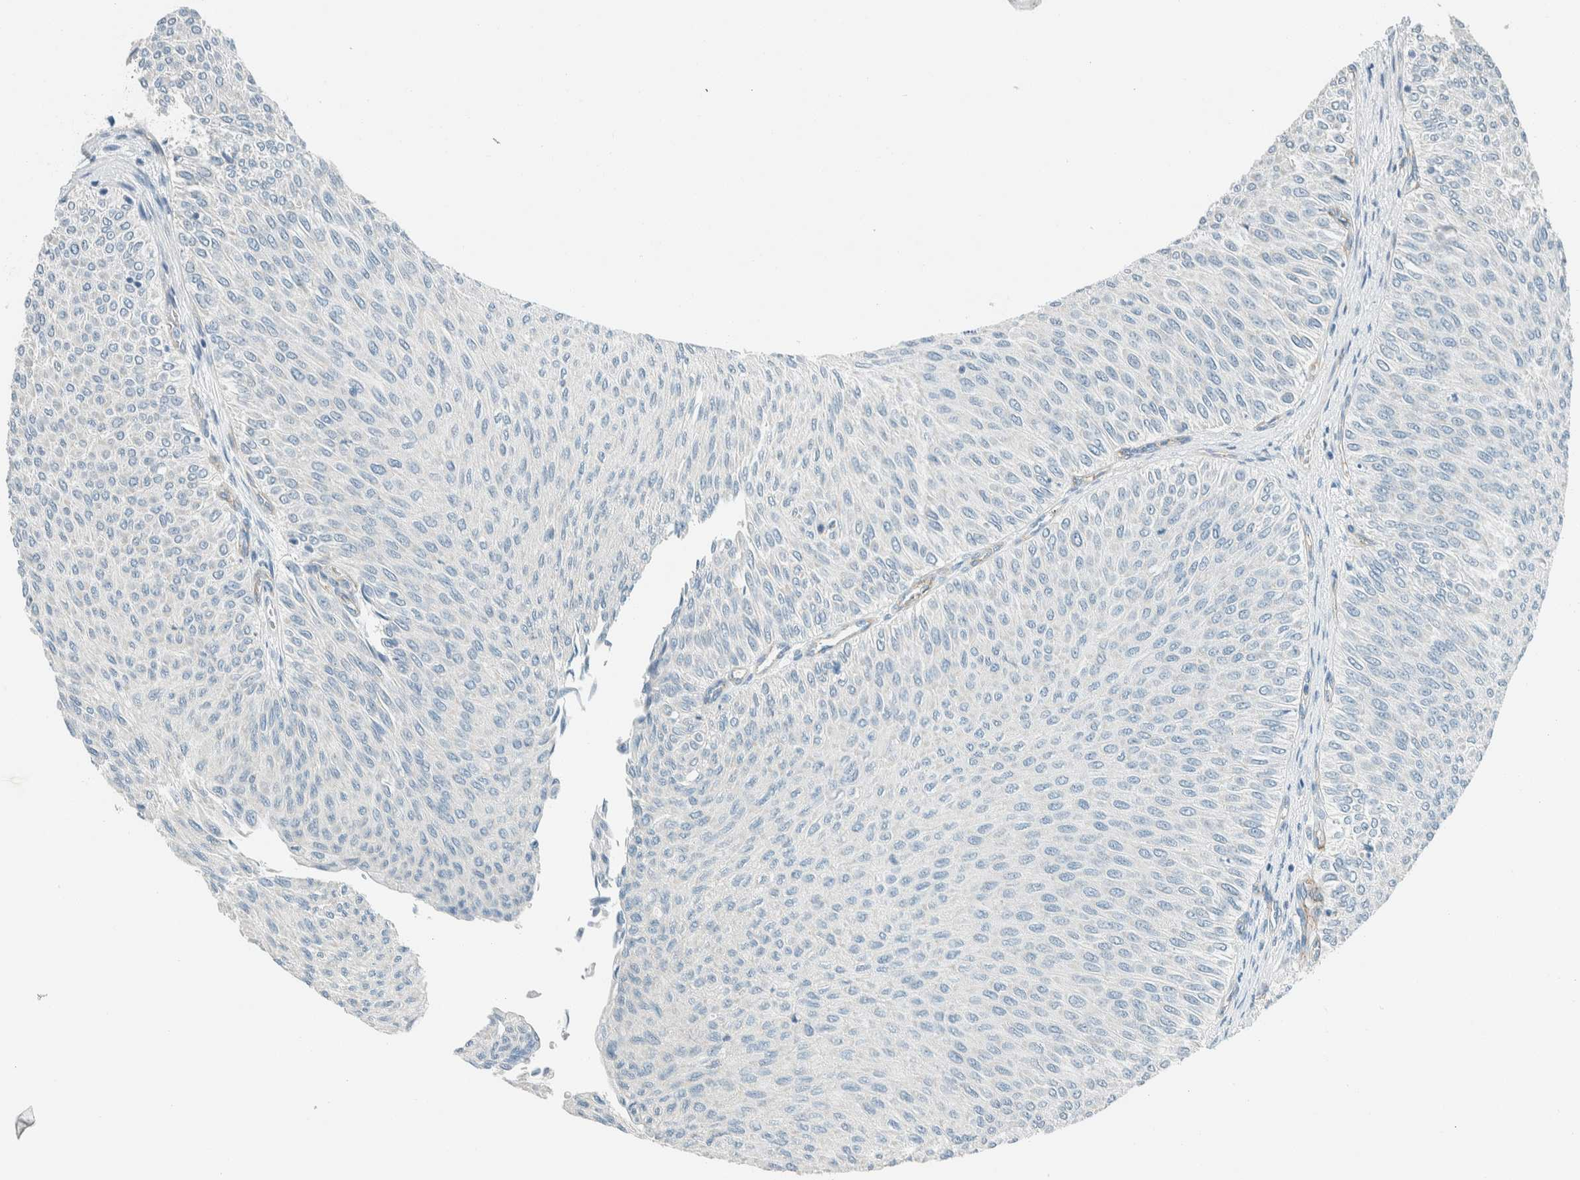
{"staining": {"intensity": "negative", "quantity": "none", "location": "none"}, "tissue": "urothelial cancer", "cell_type": "Tumor cells", "image_type": "cancer", "snomed": [{"axis": "morphology", "description": "Urothelial carcinoma, Low grade"}, {"axis": "topography", "description": "Urinary bladder"}], "caption": "High power microscopy micrograph of an immunohistochemistry image of urothelial cancer, revealing no significant staining in tumor cells.", "gene": "SLFN12", "patient": {"sex": "male", "age": 78}}